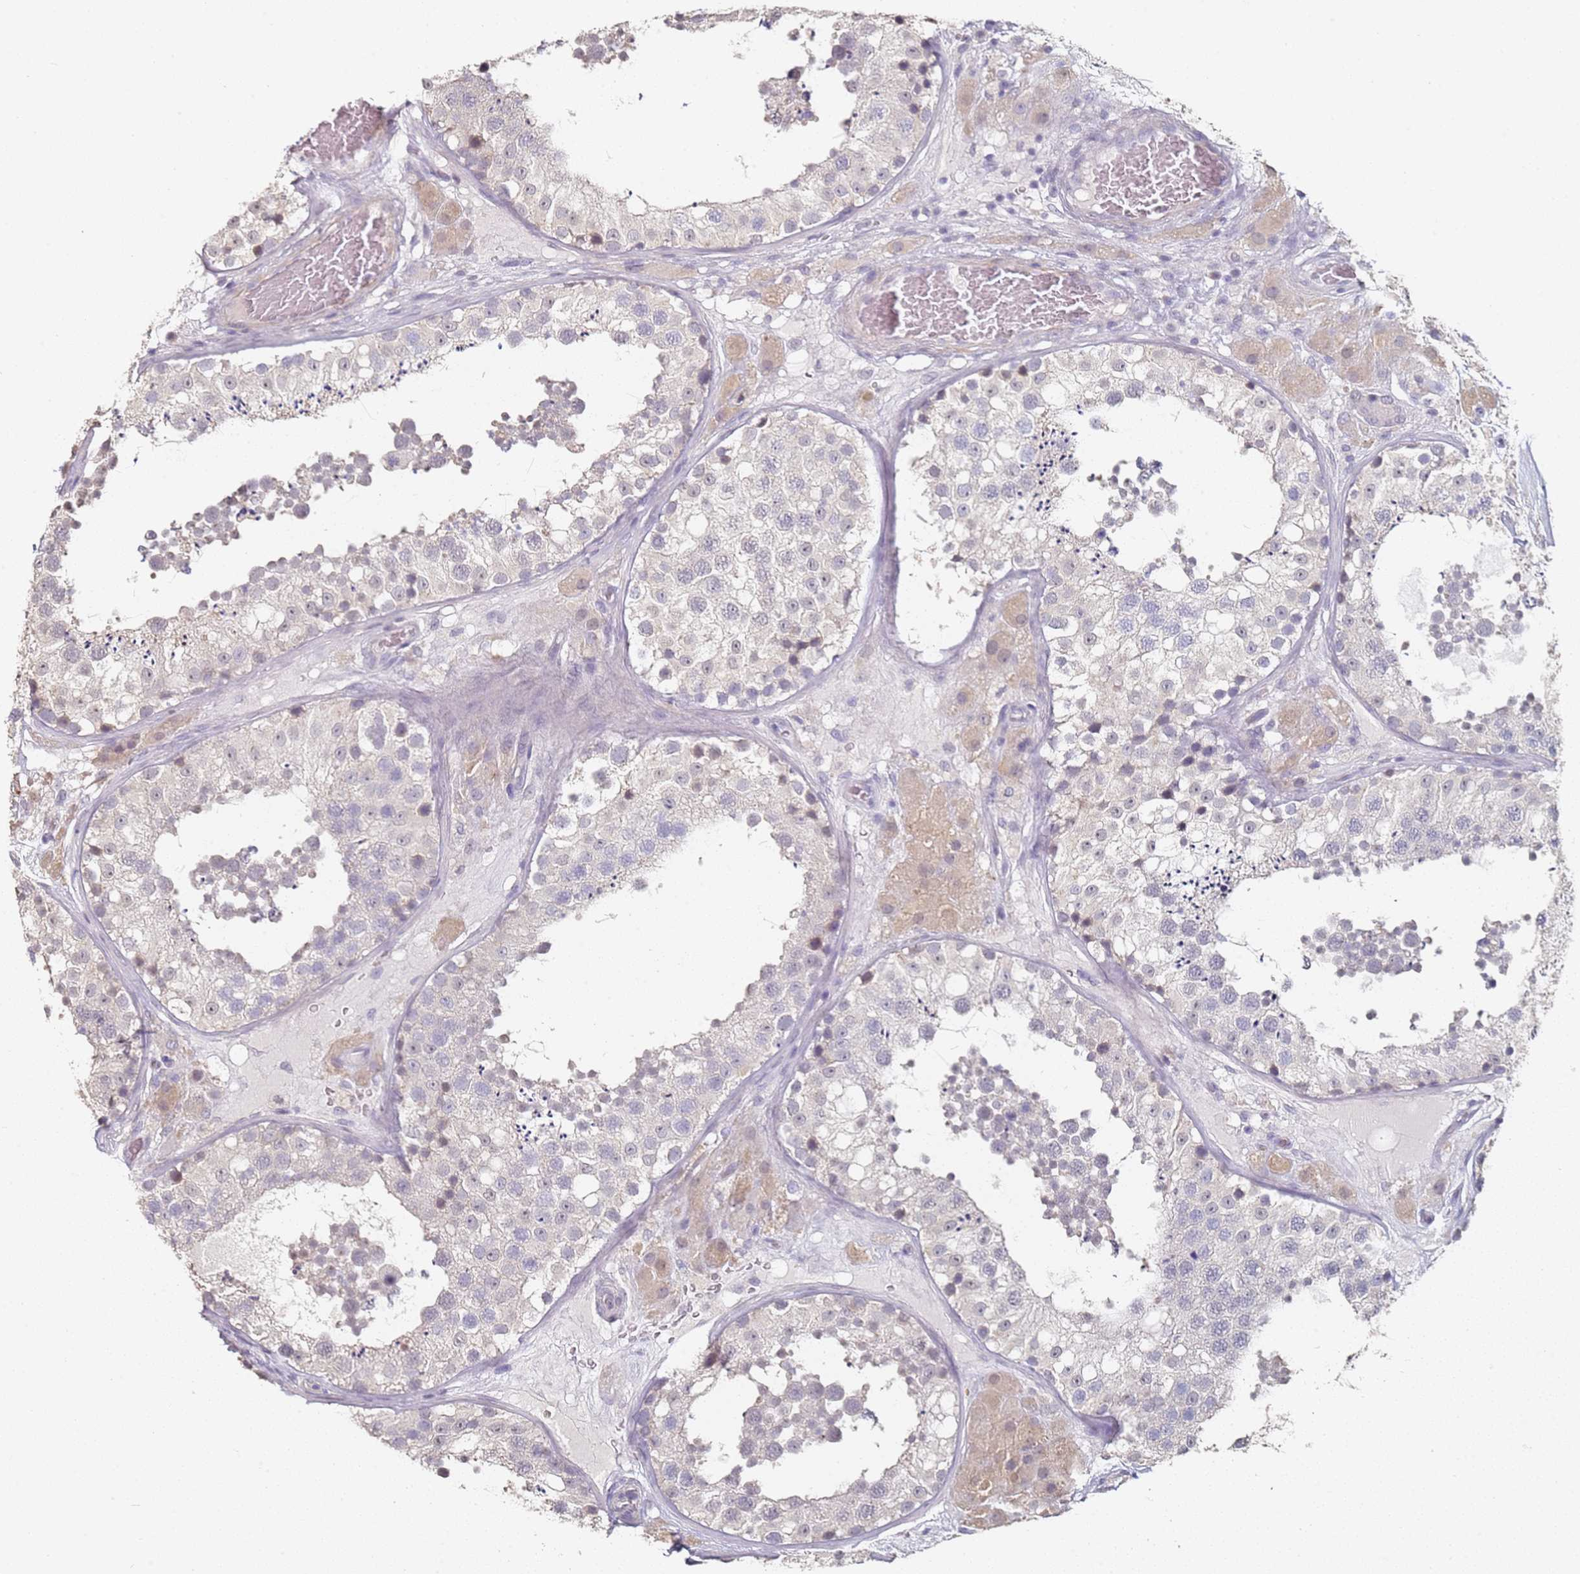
{"staining": {"intensity": "weak", "quantity": "<25%", "location": "nuclear"}, "tissue": "testis", "cell_type": "Cells in seminiferous ducts", "image_type": "normal", "snomed": [{"axis": "morphology", "description": "Normal tissue, NOS"}, {"axis": "topography", "description": "Testis"}], "caption": "A high-resolution micrograph shows immunohistochemistry staining of benign testis, which shows no significant positivity in cells in seminiferous ducts.", "gene": "DNAH11", "patient": {"sex": "male", "age": 26}}